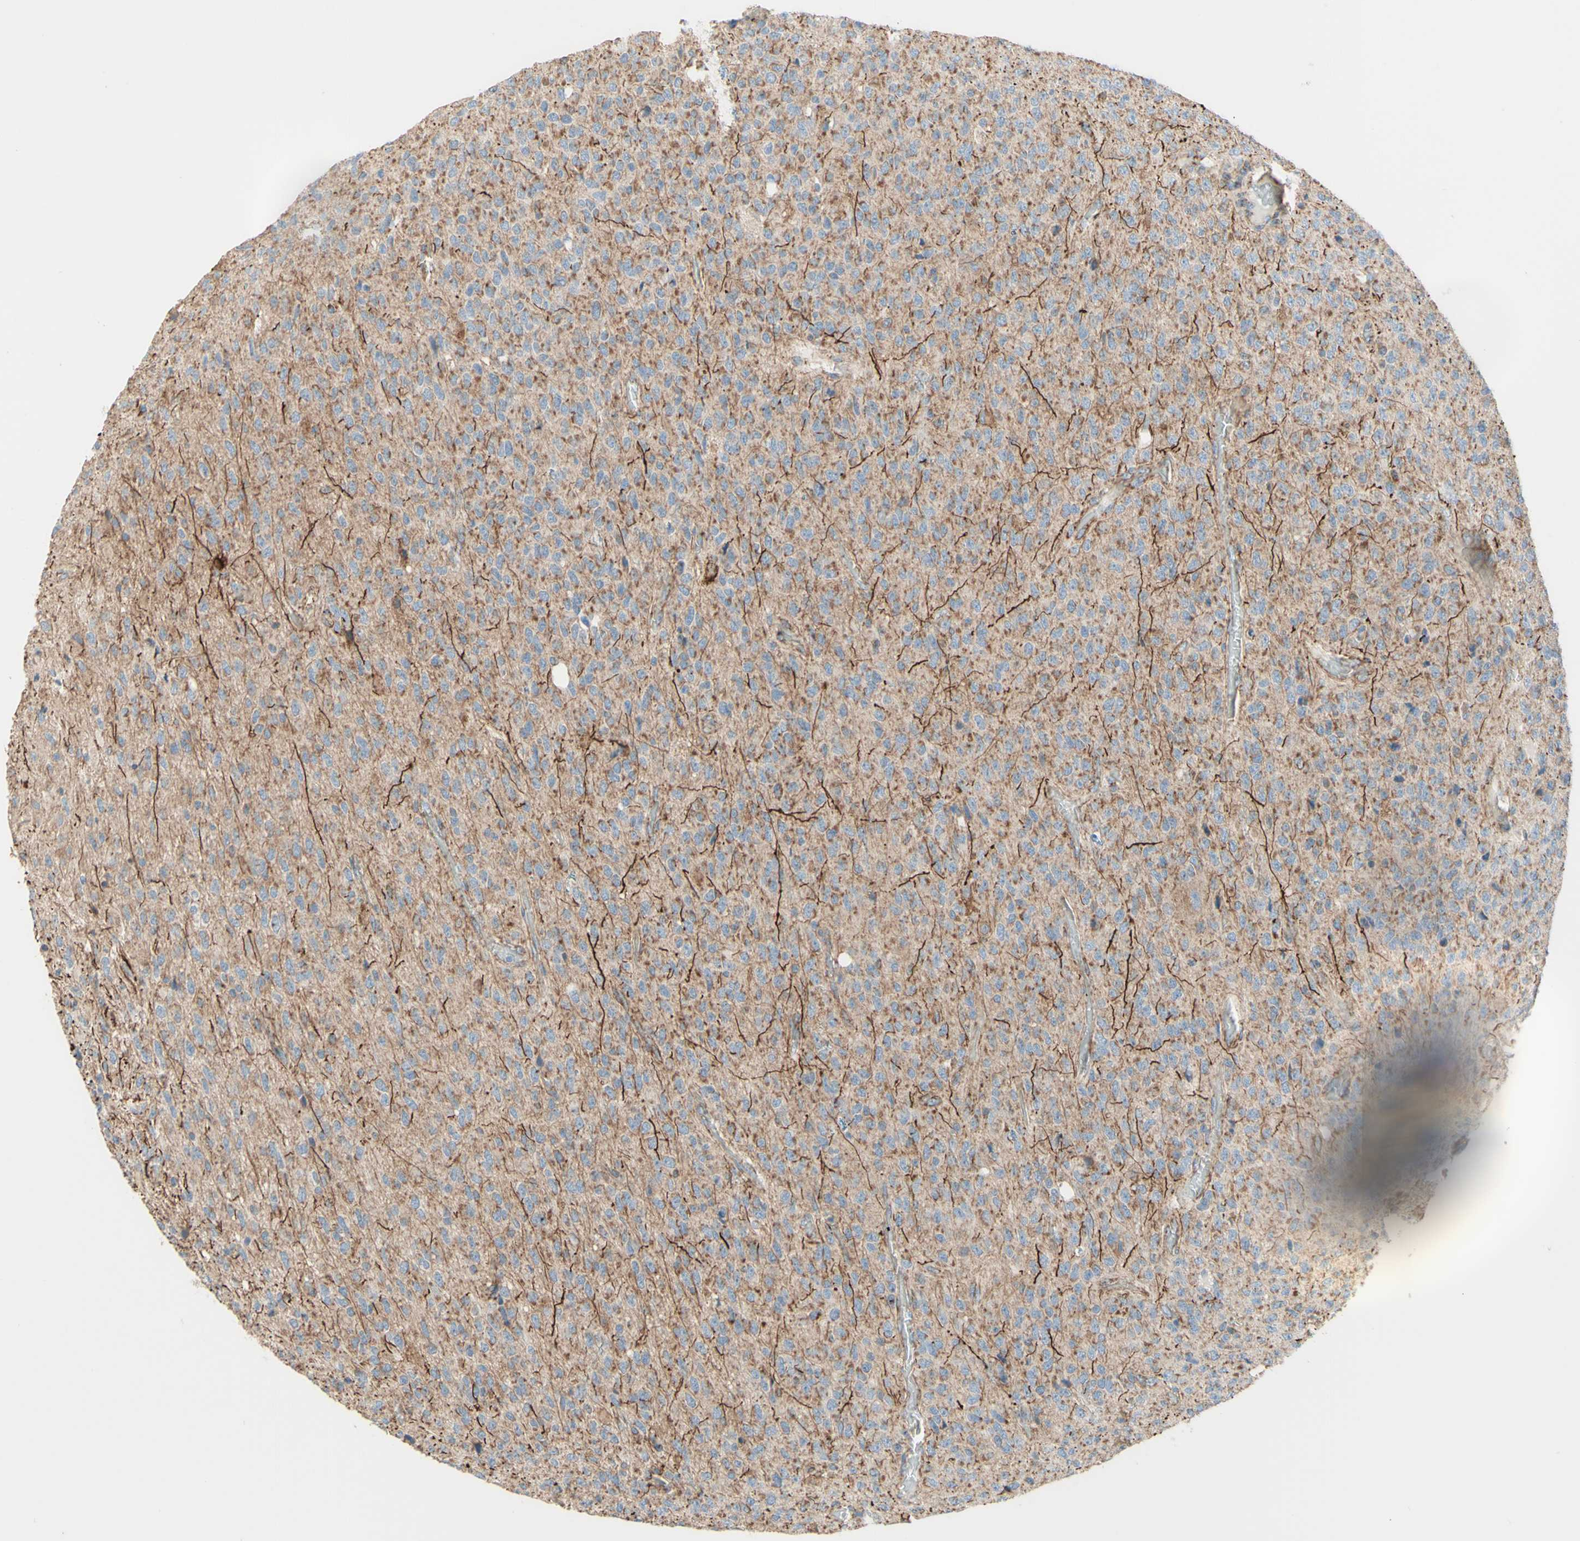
{"staining": {"intensity": "weak", "quantity": ">75%", "location": "cytoplasmic/membranous"}, "tissue": "glioma", "cell_type": "Tumor cells", "image_type": "cancer", "snomed": [{"axis": "morphology", "description": "Glioma, malignant, High grade"}, {"axis": "topography", "description": "pancreas cauda"}], "caption": "This histopathology image shows IHC staining of human malignant glioma (high-grade), with low weak cytoplasmic/membranous expression in about >75% of tumor cells.", "gene": "ARMC10", "patient": {"sex": "male", "age": 60}}